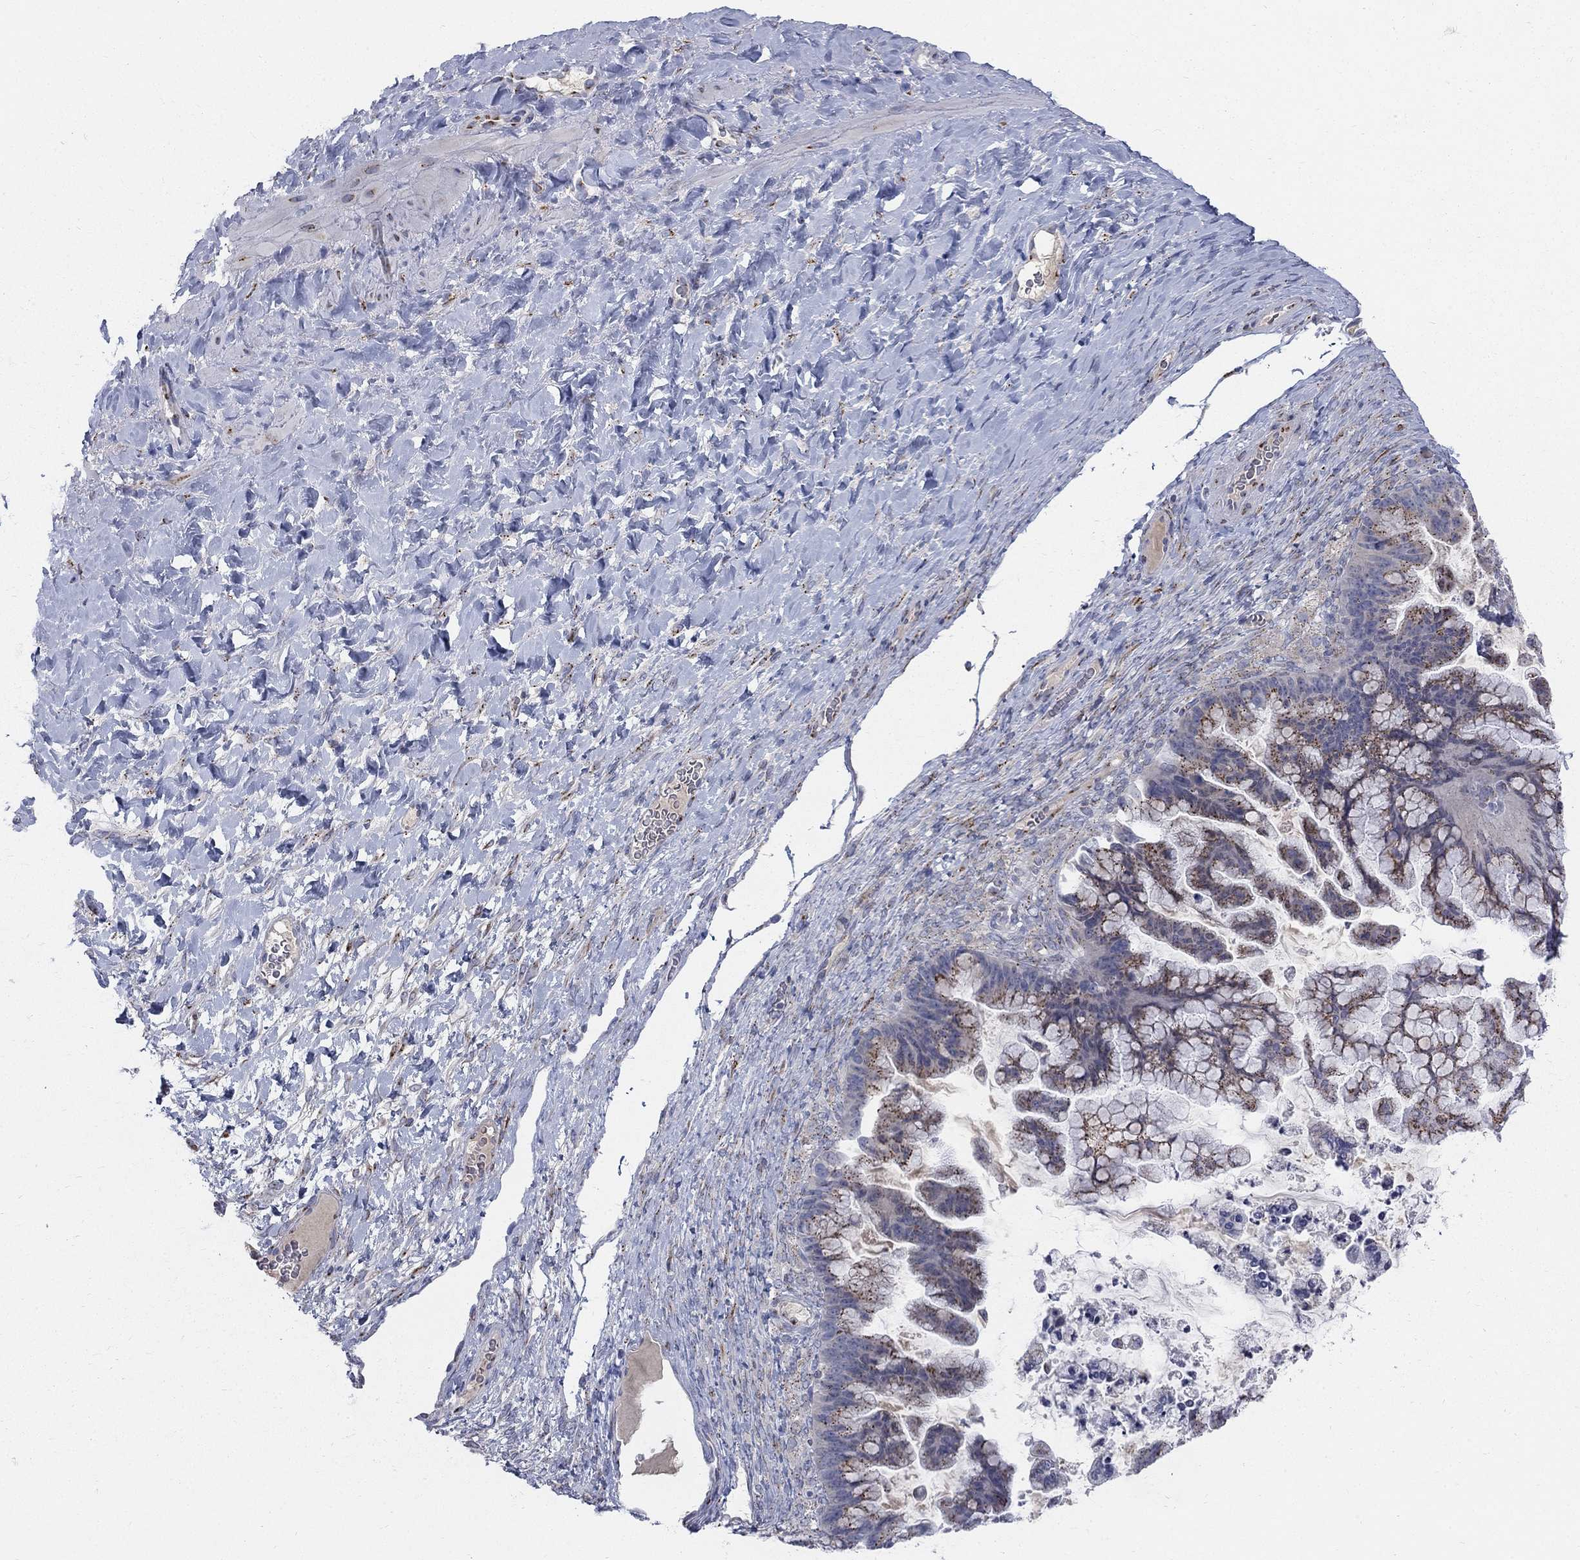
{"staining": {"intensity": "strong", "quantity": ">75%", "location": "cytoplasmic/membranous"}, "tissue": "ovarian cancer", "cell_type": "Tumor cells", "image_type": "cancer", "snomed": [{"axis": "morphology", "description": "Cystadenocarcinoma, mucinous, NOS"}, {"axis": "topography", "description": "Ovary"}], "caption": "Brown immunohistochemical staining in mucinous cystadenocarcinoma (ovarian) exhibits strong cytoplasmic/membranous expression in approximately >75% of tumor cells. The staining was performed using DAB, with brown indicating positive protein expression. Nuclei are stained blue with hematoxylin.", "gene": "PANK3", "patient": {"sex": "female", "age": 67}}